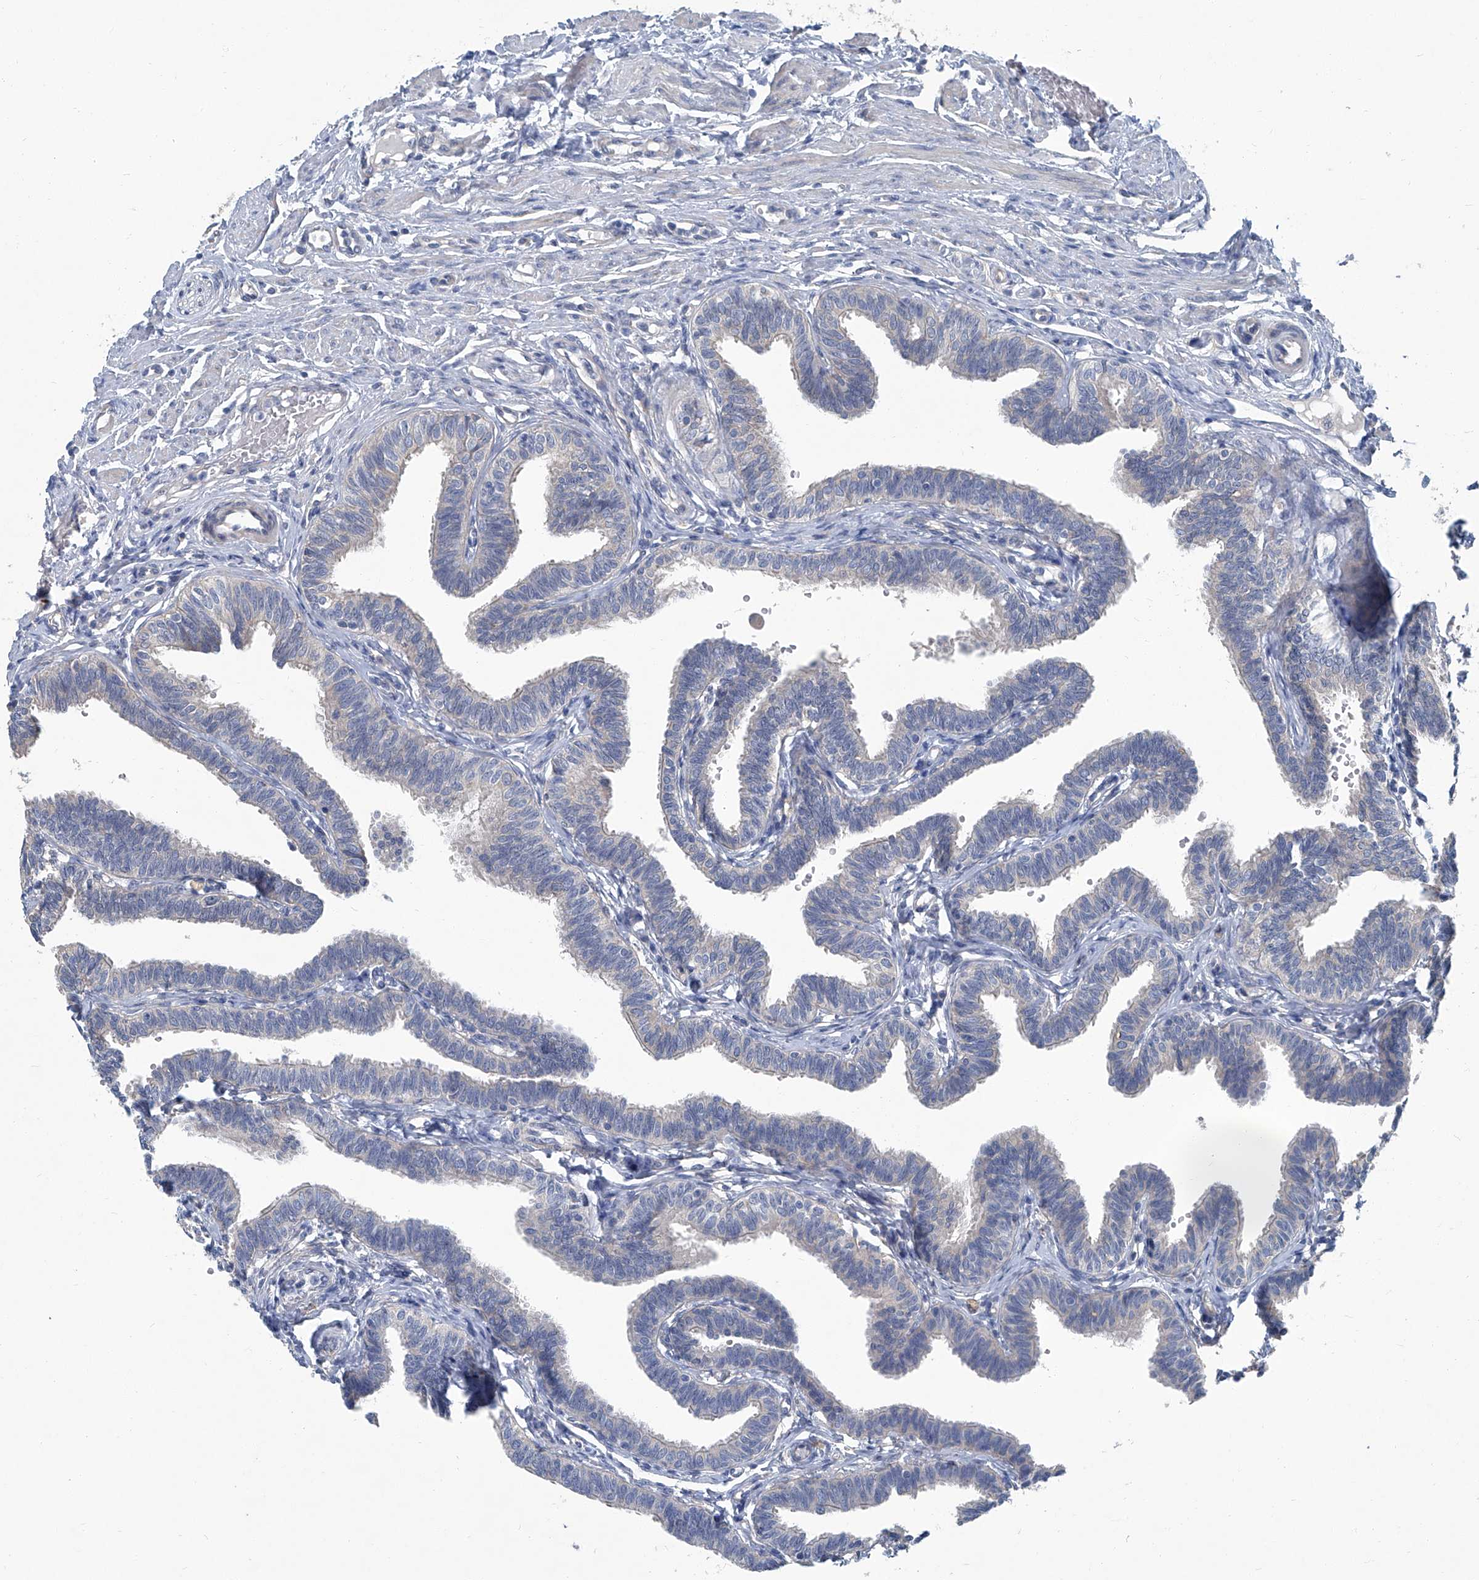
{"staining": {"intensity": "negative", "quantity": "none", "location": "none"}, "tissue": "fallopian tube", "cell_type": "Glandular cells", "image_type": "normal", "snomed": [{"axis": "morphology", "description": "Normal tissue, NOS"}, {"axis": "topography", "description": "Fallopian tube"}, {"axis": "topography", "description": "Ovary"}], "caption": "A histopathology image of human fallopian tube is negative for staining in glandular cells.", "gene": "SLC26A11", "patient": {"sex": "female", "age": 23}}